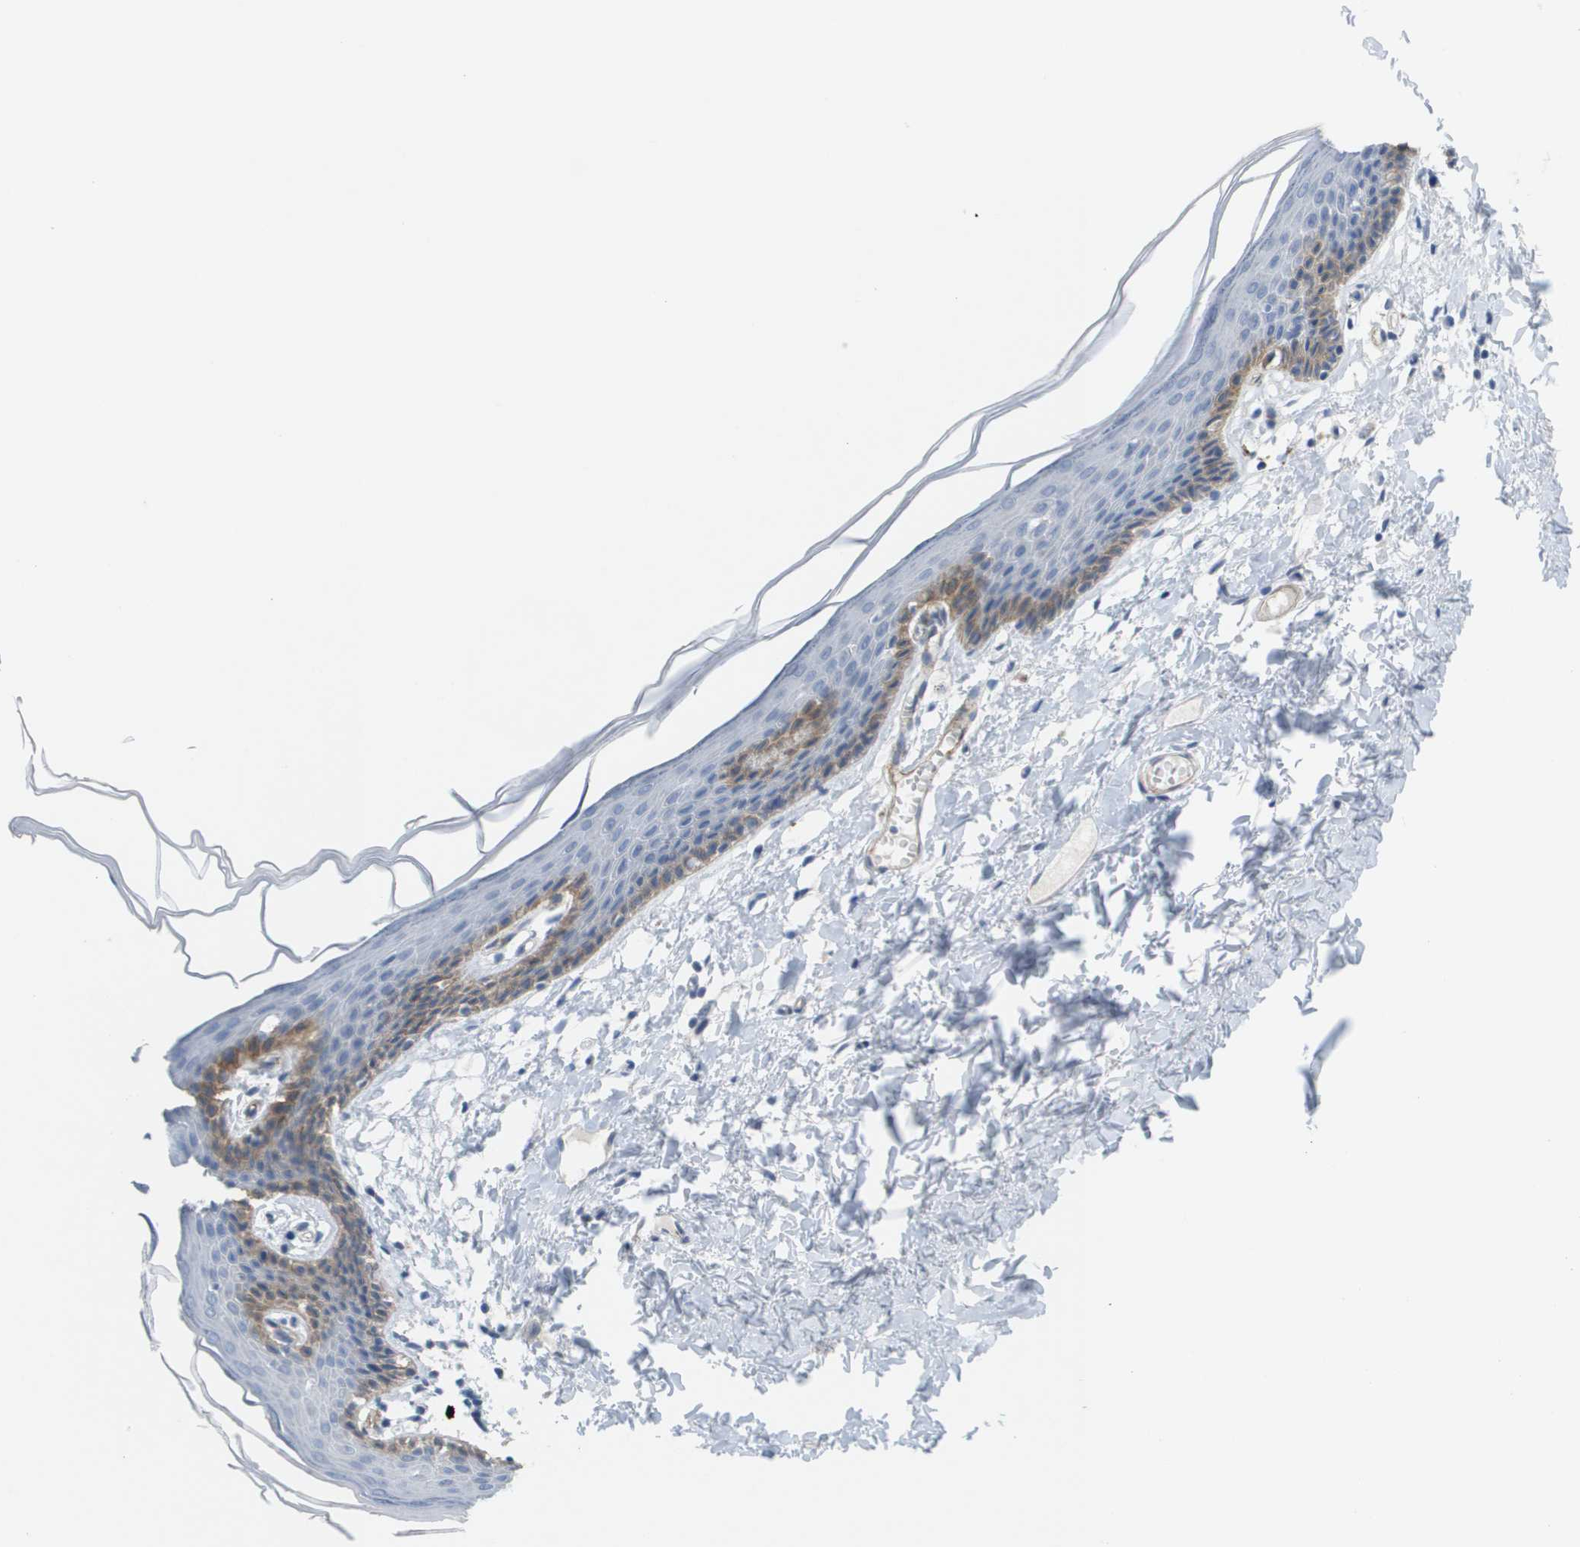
{"staining": {"intensity": "moderate", "quantity": "<25%", "location": "cytoplasmic/membranous"}, "tissue": "skin", "cell_type": "Epidermal cells", "image_type": "normal", "snomed": [{"axis": "morphology", "description": "Normal tissue, NOS"}, {"axis": "topography", "description": "Vulva"}], "caption": "The photomicrograph exhibits a brown stain indicating the presence of a protein in the cytoplasmic/membranous of epidermal cells in skin.", "gene": "ANGPT2", "patient": {"sex": "female", "age": 54}}